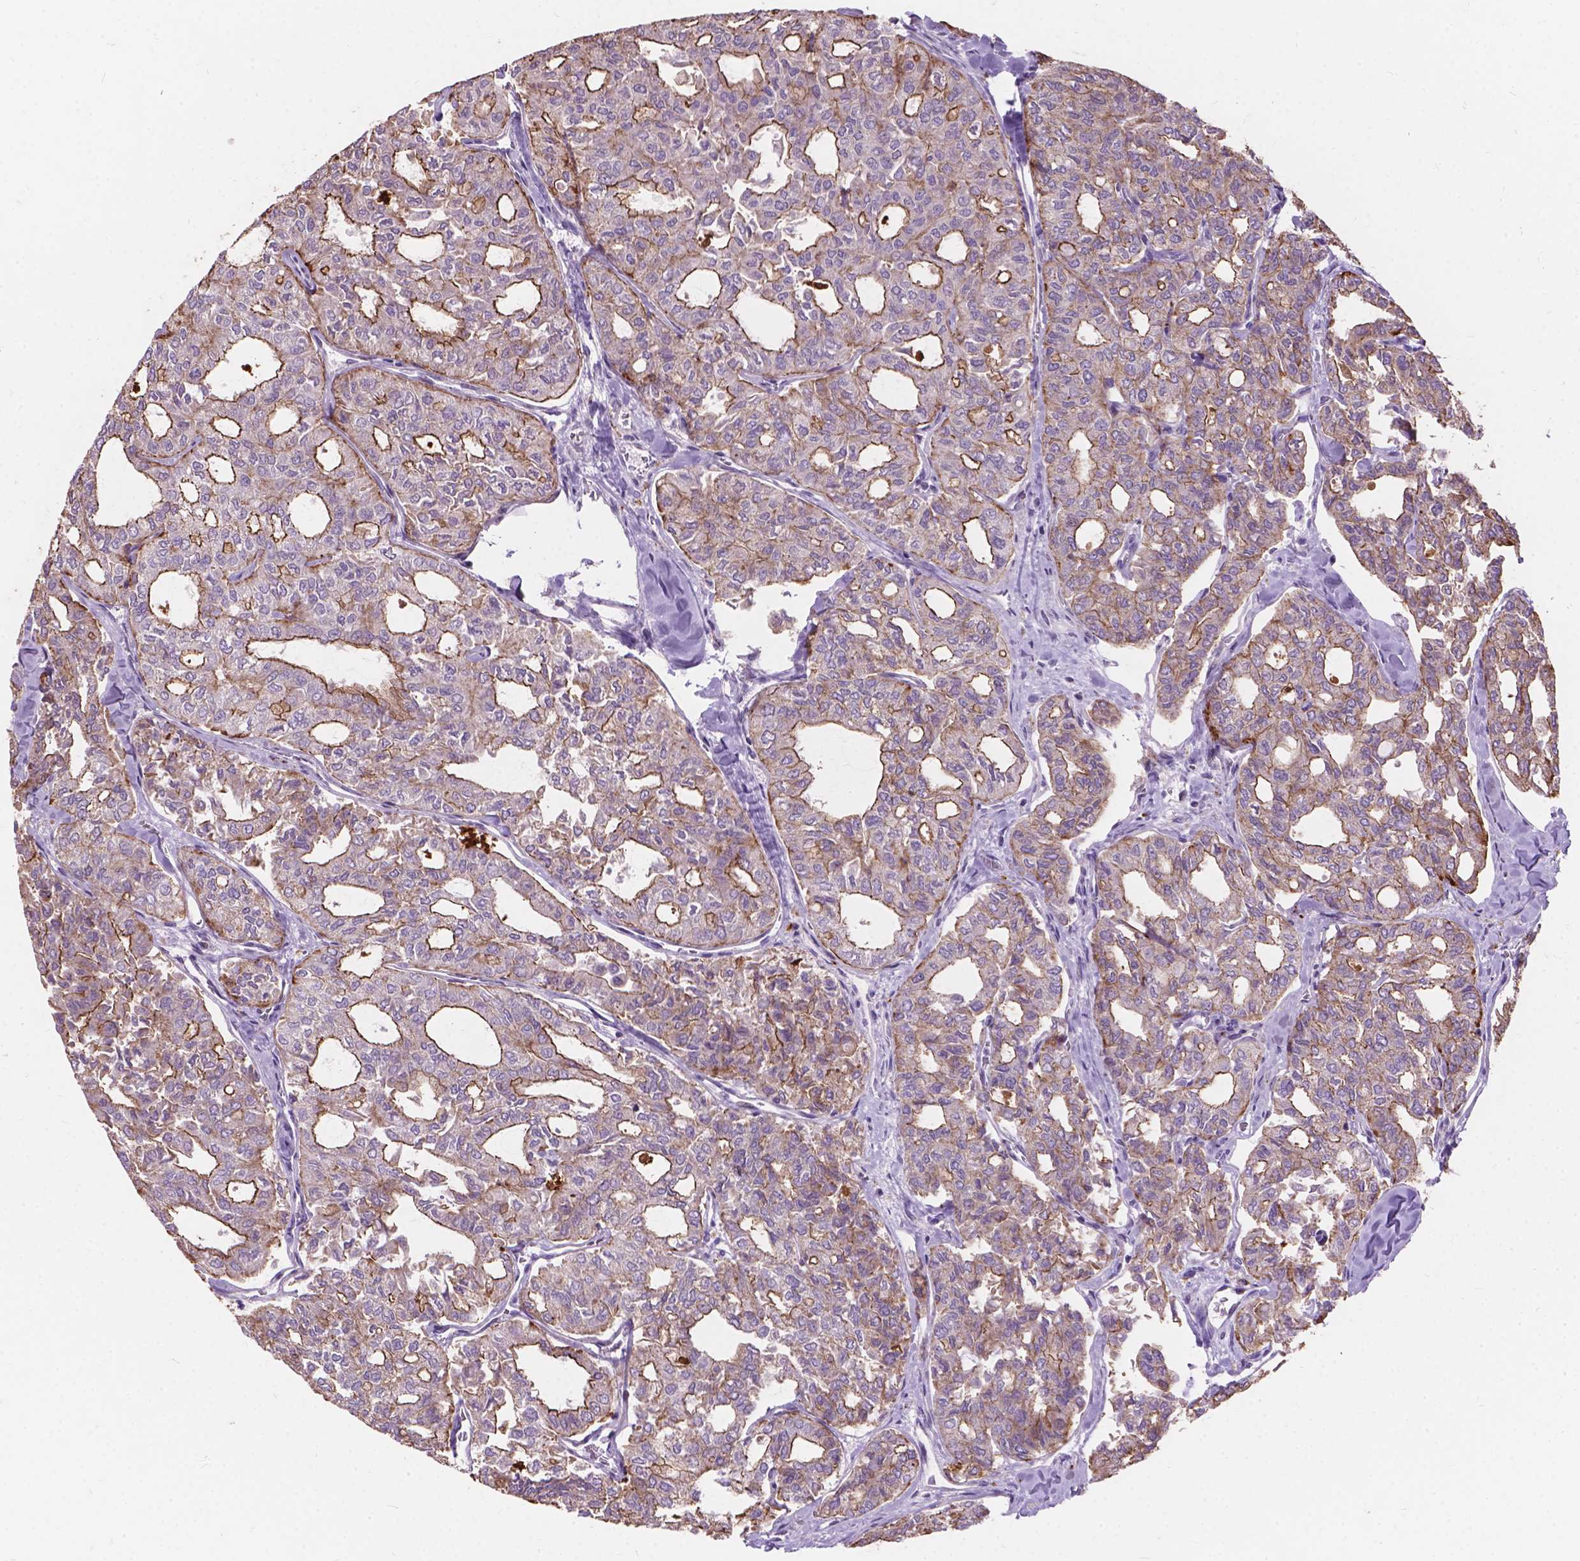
{"staining": {"intensity": "weak", "quantity": "25%-75%", "location": "cytoplasmic/membranous"}, "tissue": "thyroid cancer", "cell_type": "Tumor cells", "image_type": "cancer", "snomed": [{"axis": "morphology", "description": "Follicular adenoma carcinoma, NOS"}, {"axis": "topography", "description": "Thyroid gland"}], "caption": "Approximately 25%-75% of tumor cells in human thyroid follicular adenoma carcinoma demonstrate weak cytoplasmic/membranous protein positivity as visualized by brown immunohistochemical staining.", "gene": "MYH14", "patient": {"sex": "male", "age": 75}}